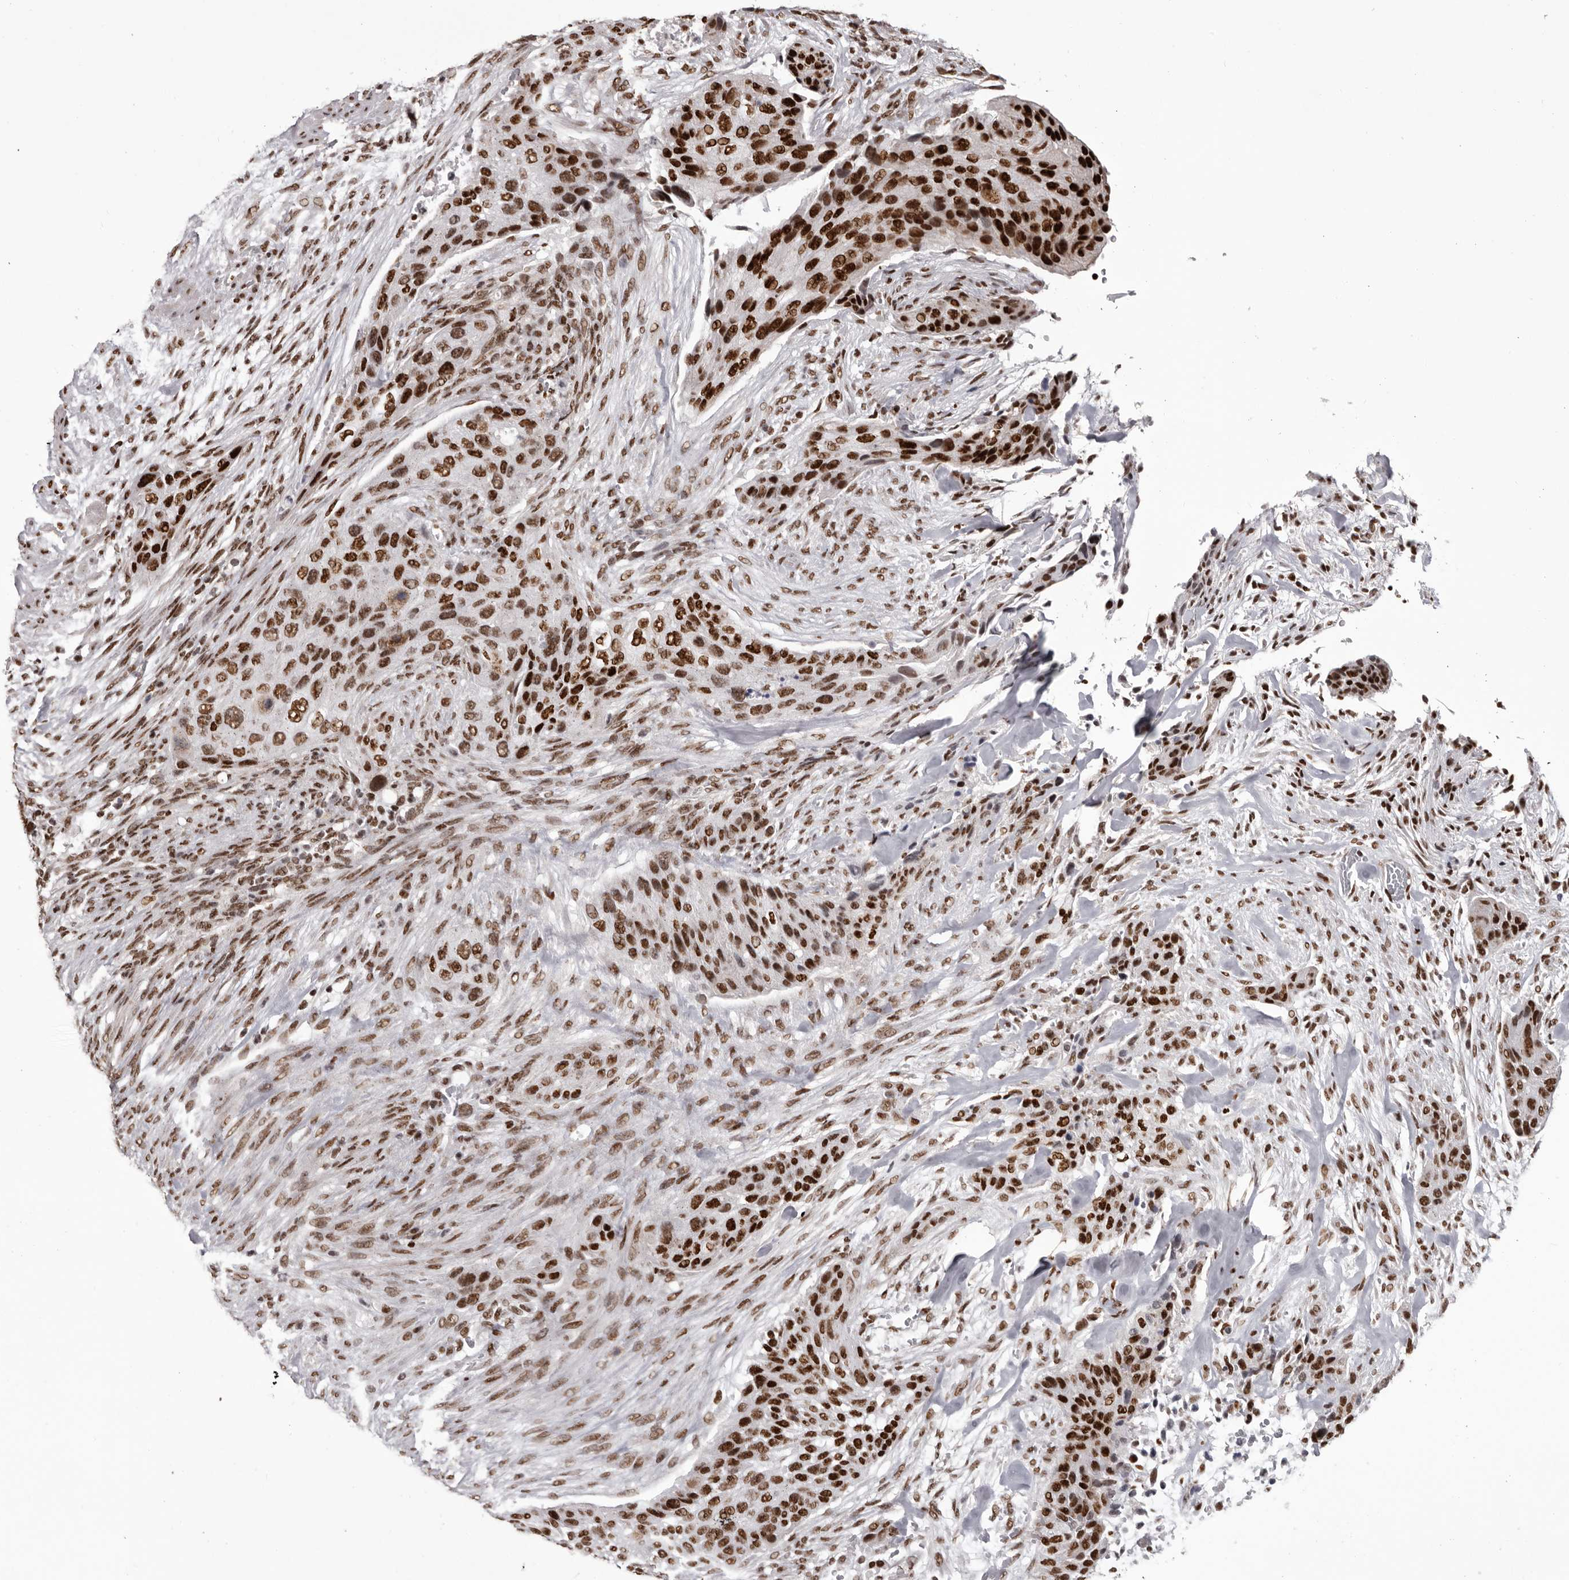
{"staining": {"intensity": "strong", "quantity": ">75%", "location": "nuclear"}, "tissue": "urothelial cancer", "cell_type": "Tumor cells", "image_type": "cancer", "snomed": [{"axis": "morphology", "description": "Urothelial carcinoma, High grade"}, {"axis": "topography", "description": "Urinary bladder"}], "caption": "IHC (DAB (3,3'-diaminobenzidine)) staining of human urothelial cancer exhibits strong nuclear protein expression in approximately >75% of tumor cells.", "gene": "NUMA1", "patient": {"sex": "male", "age": 35}}